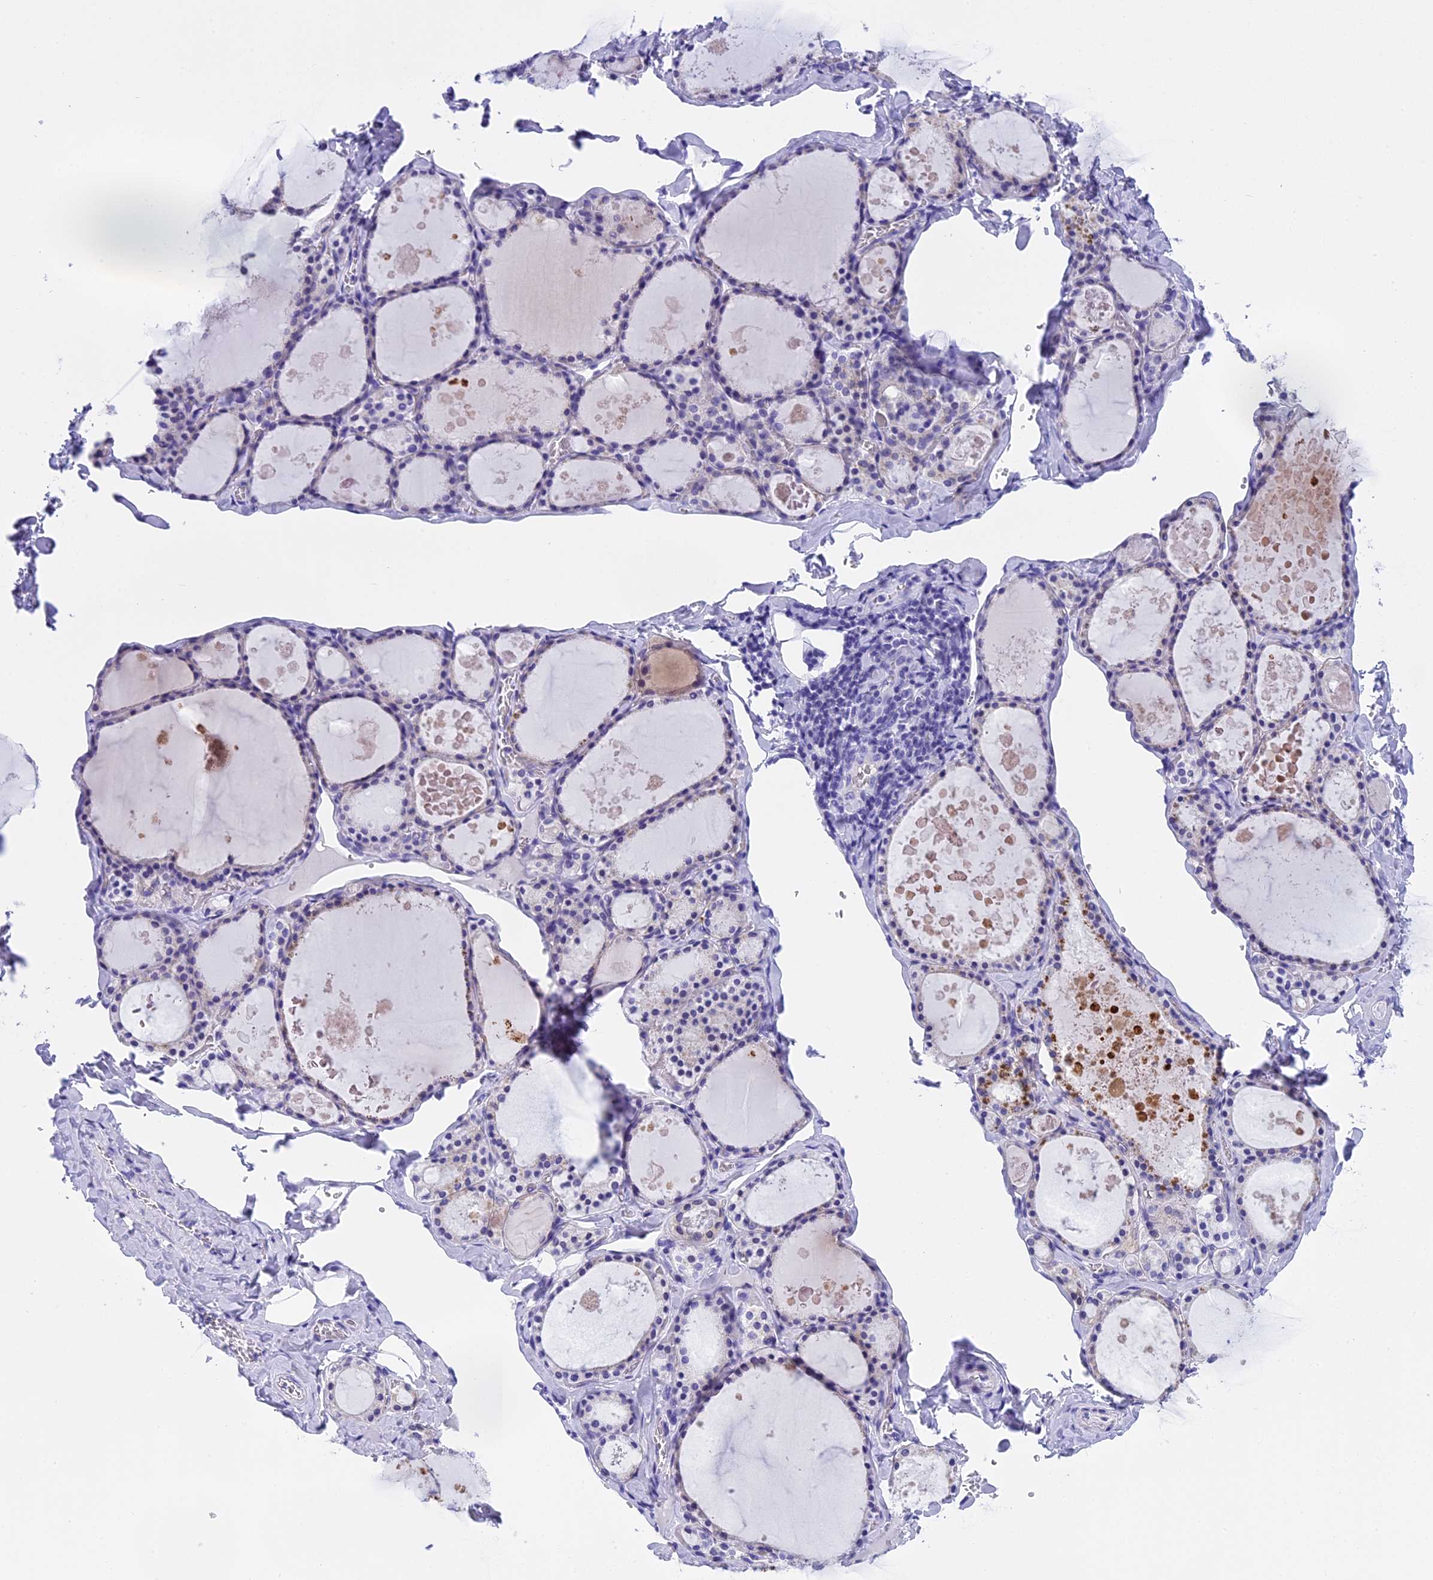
{"staining": {"intensity": "negative", "quantity": "none", "location": "none"}, "tissue": "thyroid gland", "cell_type": "Glandular cells", "image_type": "normal", "snomed": [{"axis": "morphology", "description": "Normal tissue, NOS"}, {"axis": "topography", "description": "Thyroid gland"}], "caption": "Micrograph shows no protein expression in glandular cells of benign thyroid gland.", "gene": "KCTD14", "patient": {"sex": "male", "age": 56}}